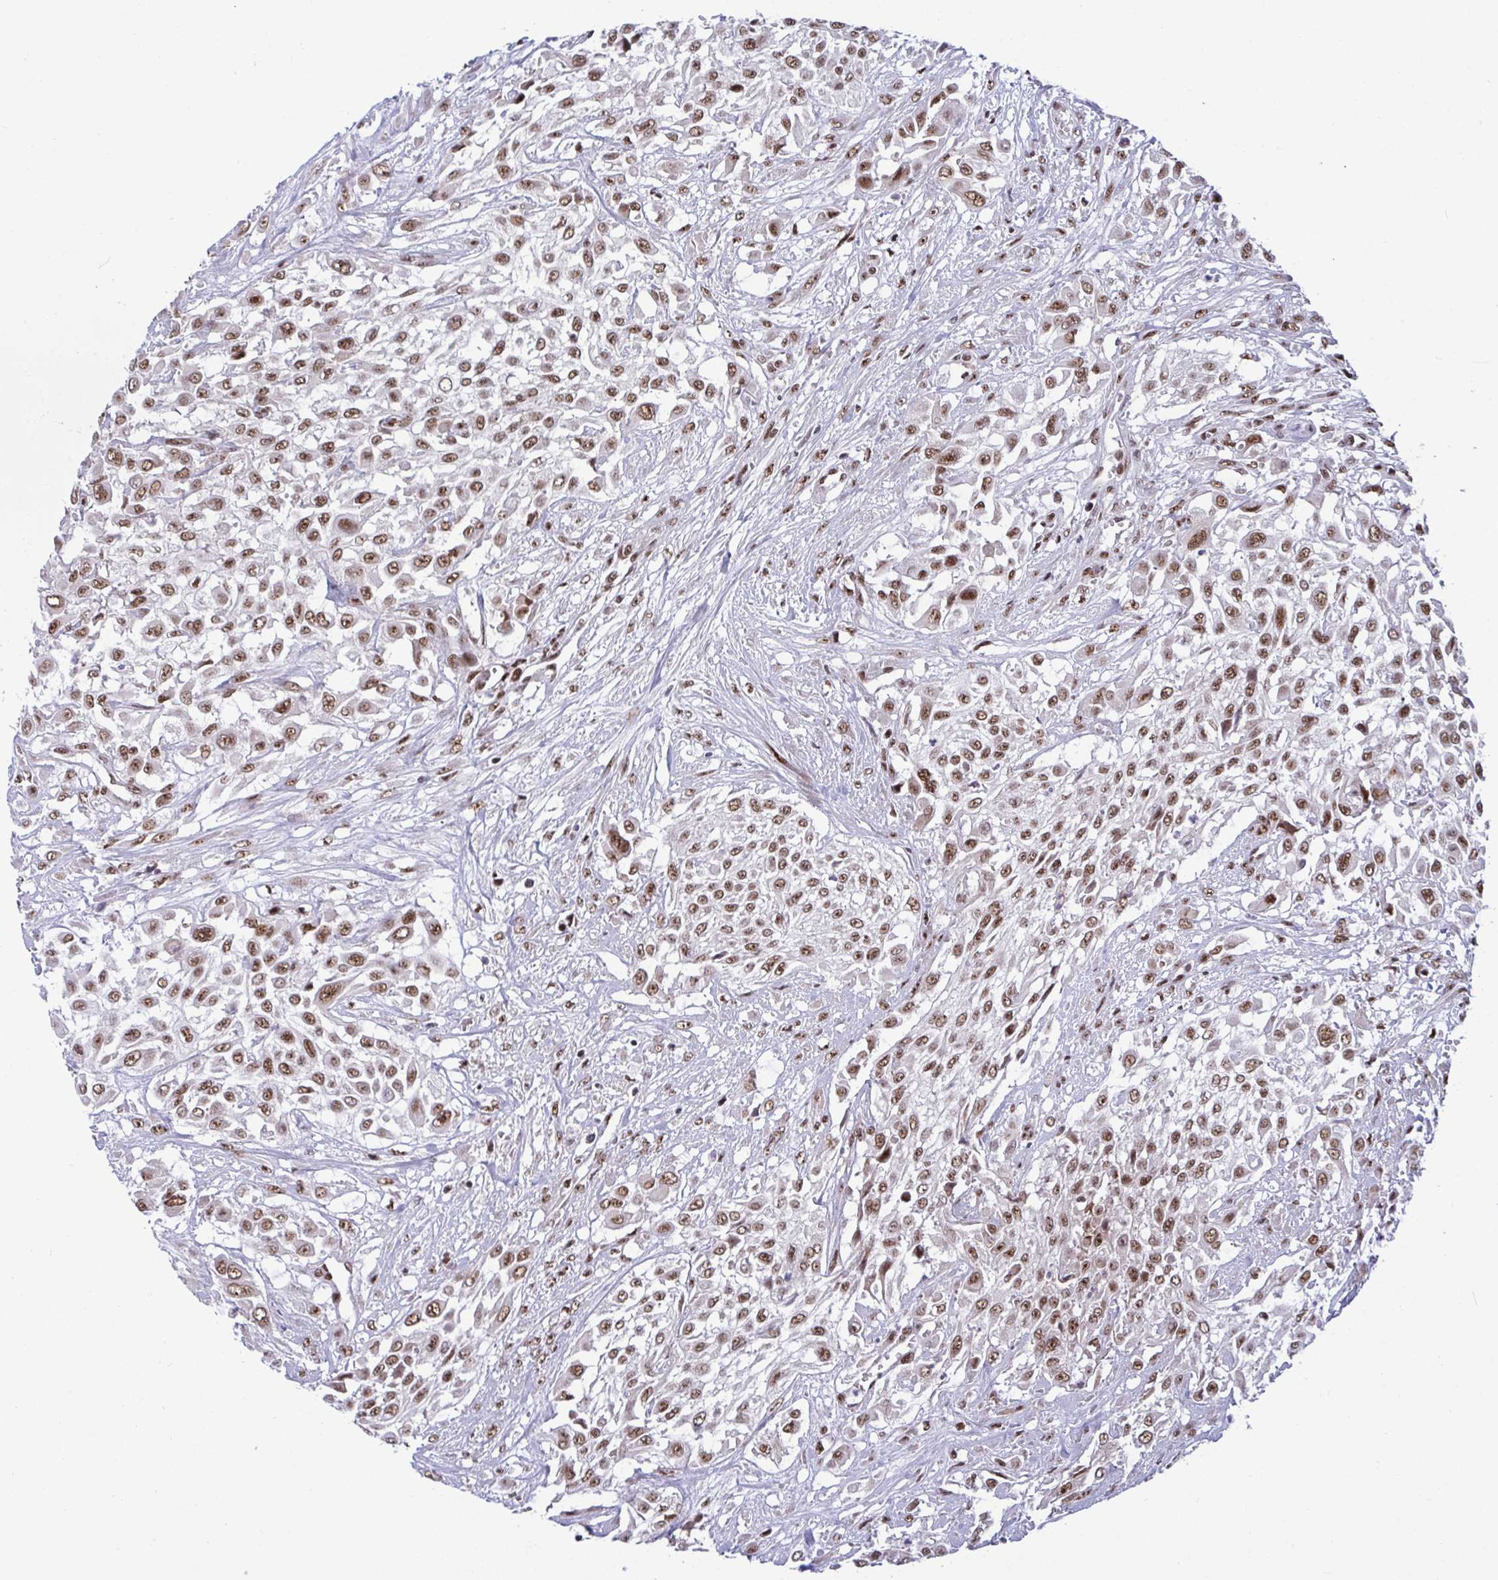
{"staining": {"intensity": "moderate", "quantity": ">75%", "location": "nuclear"}, "tissue": "urothelial cancer", "cell_type": "Tumor cells", "image_type": "cancer", "snomed": [{"axis": "morphology", "description": "Urothelial carcinoma, High grade"}, {"axis": "topography", "description": "Urinary bladder"}], "caption": "Immunohistochemistry staining of high-grade urothelial carcinoma, which displays medium levels of moderate nuclear positivity in approximately >75% of tumor cells indicating moderate nuclear protein staining. The staining was performed using DAB (brown) for protein detection and nuclei were counterstained in hematoxylin (blue).", "gene": "WBP11", "patient": {"sex": "male", "age": 57}}